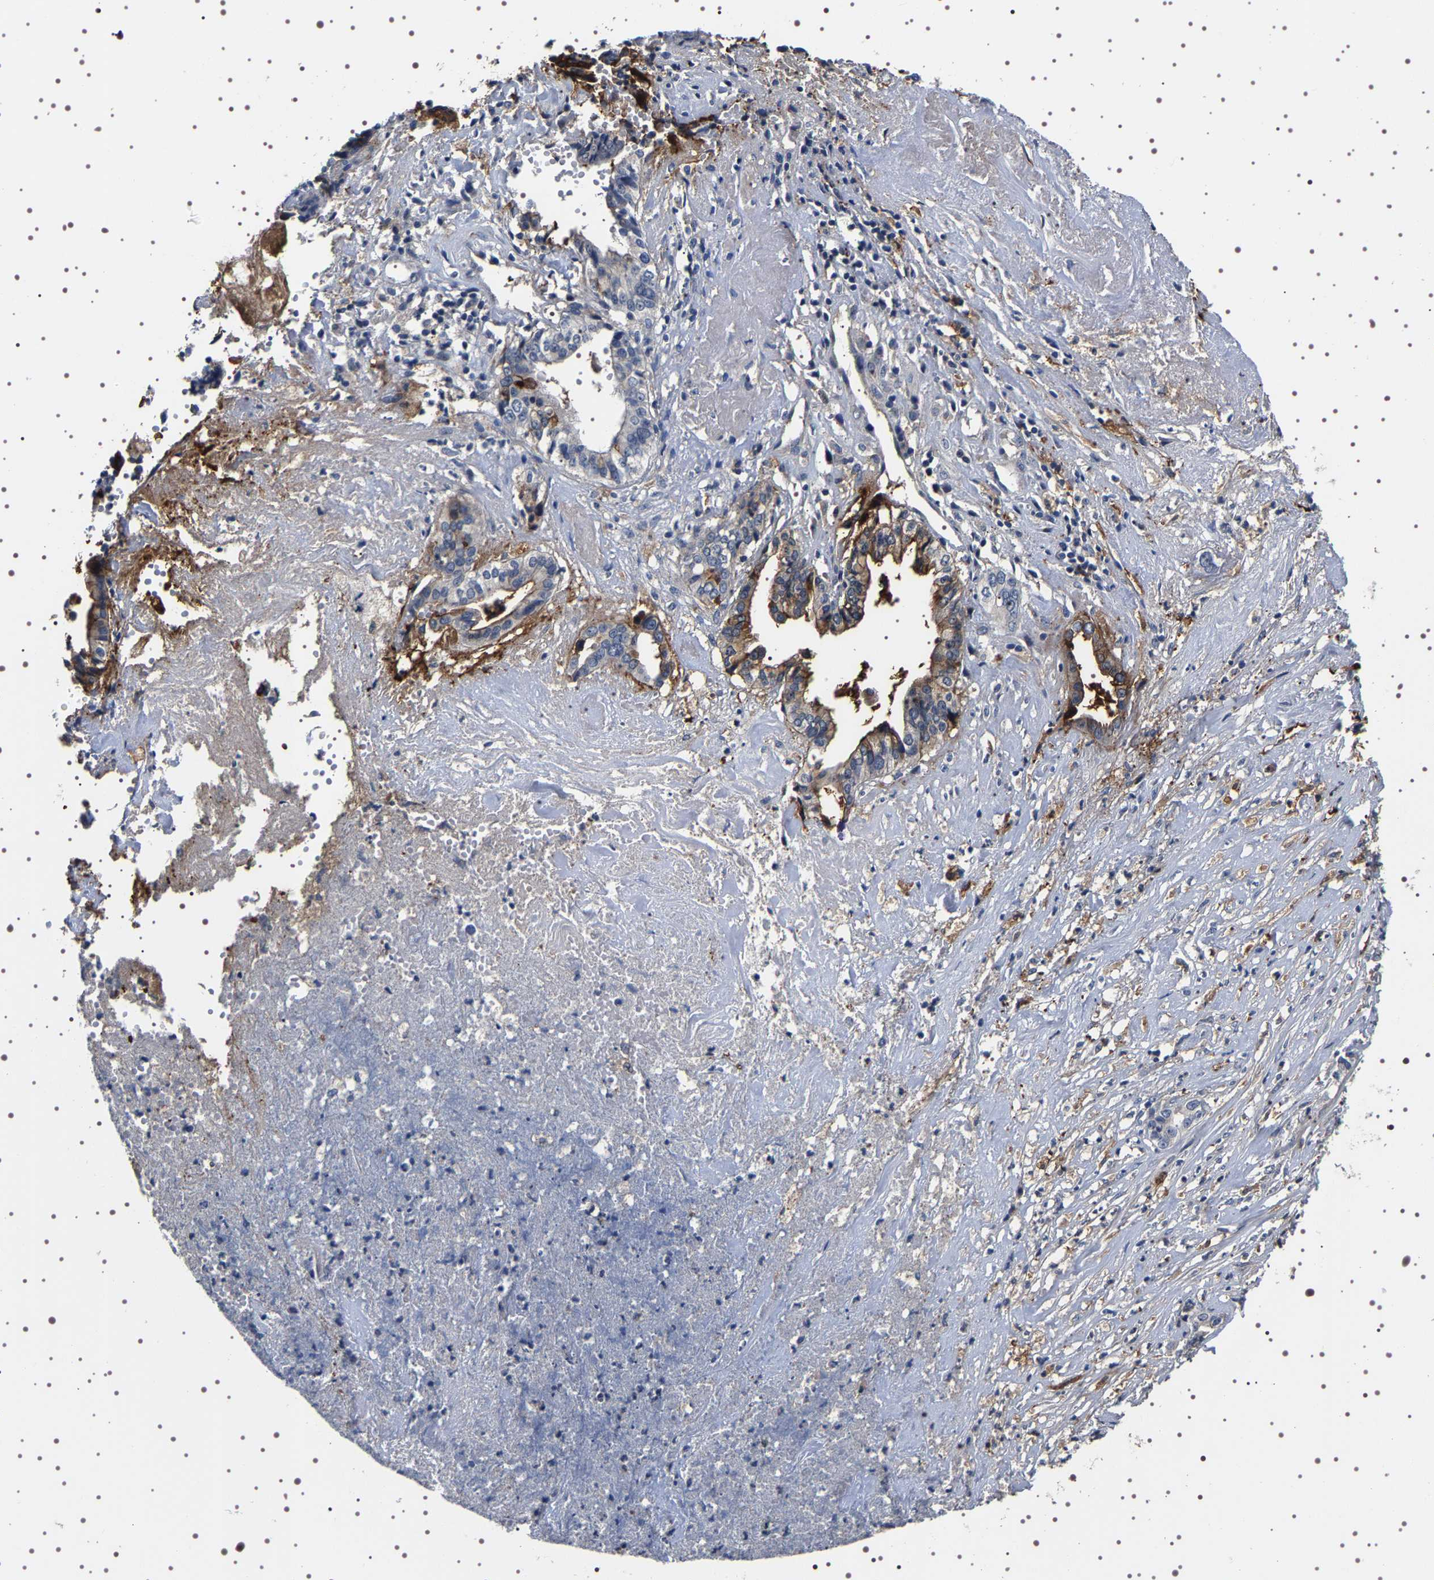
{"staining": {"intensity": "moderate", "quantity": "<25%", "location": "cytoplasmic/membranous"}, "tissue": "liver cancer", "cell_type": "Tumor cells", "image_type": "cancer", "snomed": [{"axis": "morphology", "description": "Cholangiocarcinoma"}, {"axis": "topography", "description": "Liver"}], "caption": "Cholangiocarcinoma (liver) was stained to show a protein in brown. There is low levels of moderate cytoplasmic/membranous expression in approximately <25% of tumor cells. The staining is performed using DAB (3,3'-diaminobenzidine) brown chromogen to label protein expression. The nuclei are counter-stained blue using hematoxylin.", "gene": "ALPL", "patient": {"sex": "female", "age": 61}}